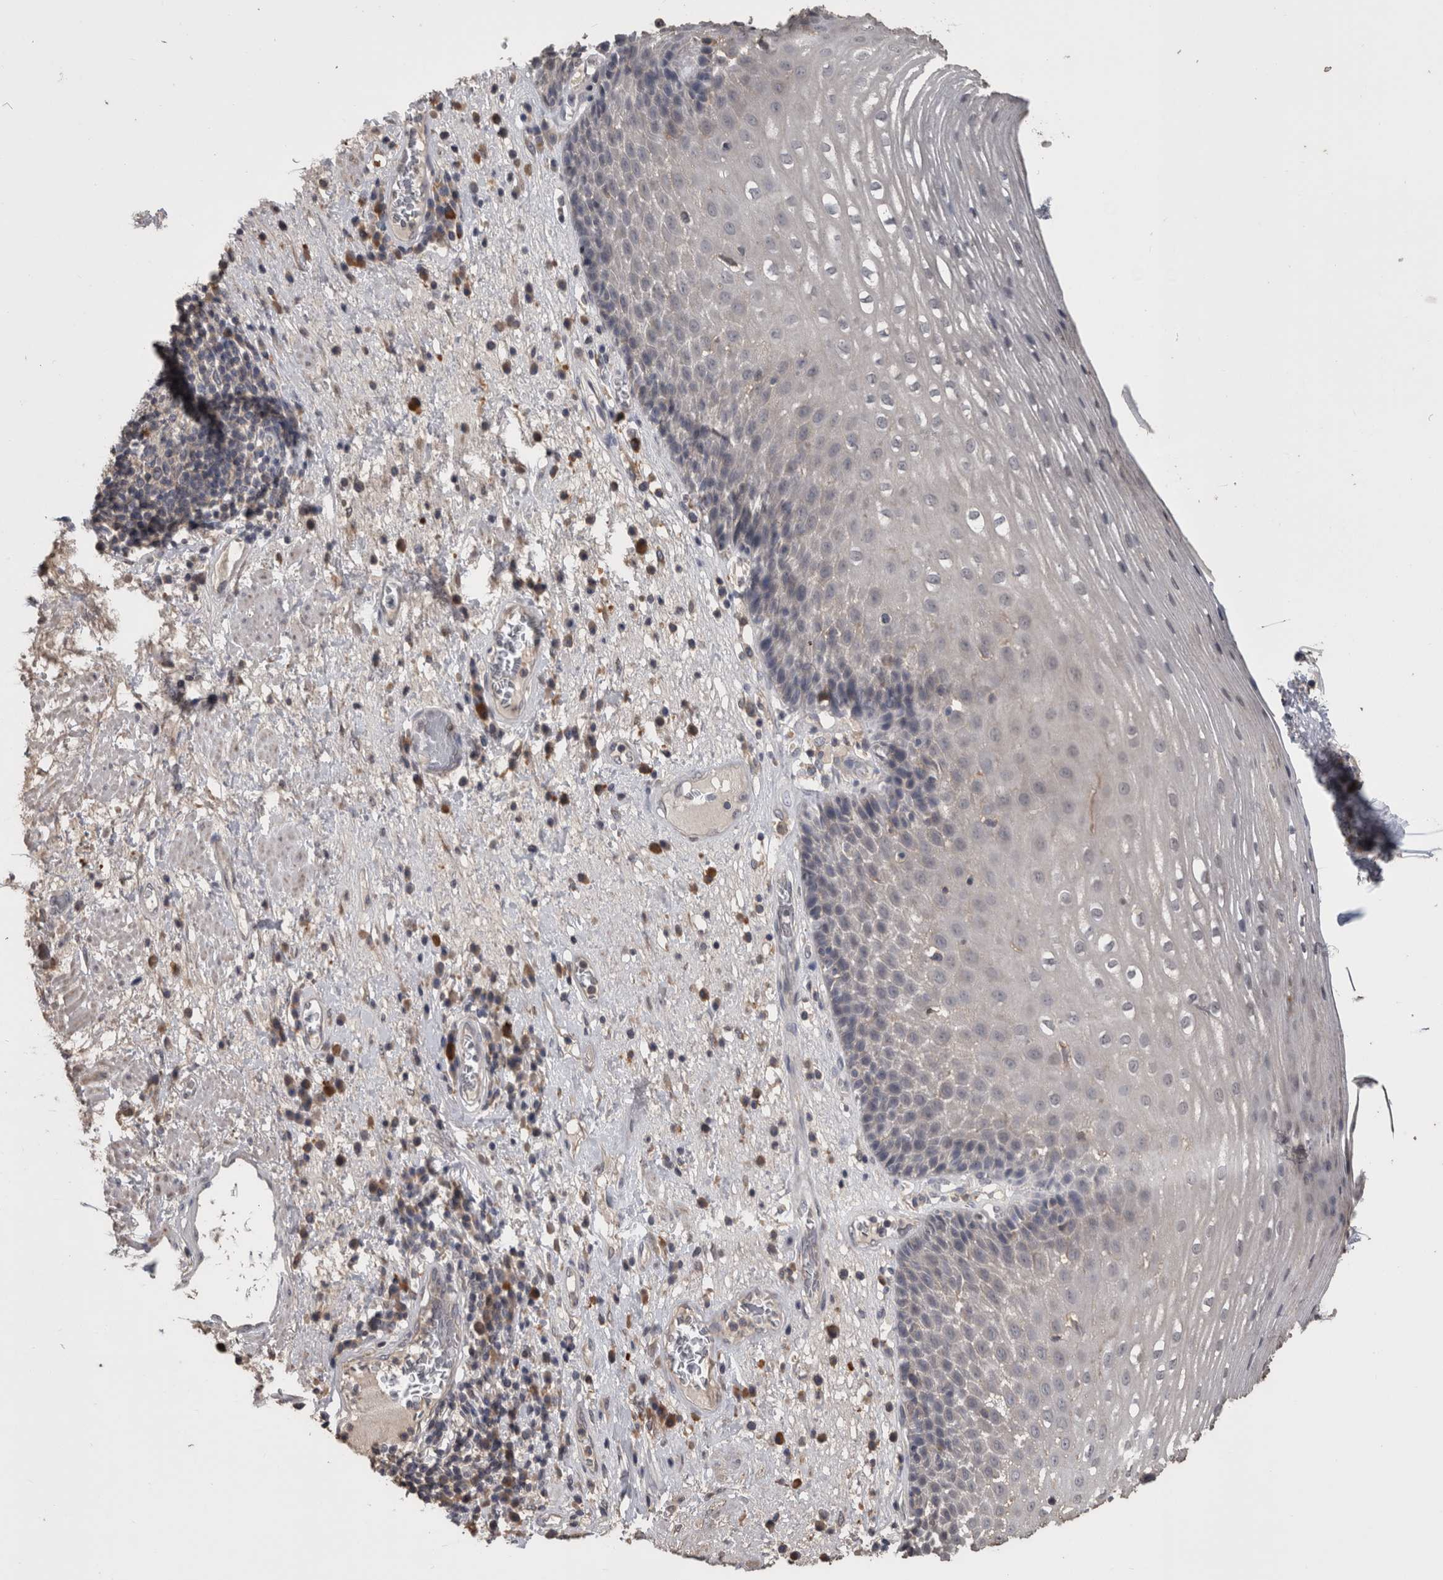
{"staining": {"intensity": "negative", "quantity": "none", "location": "none"}, "tissue": "esophagus", "cell_type": "Squamous epithelial cells", "image_type": "normal", "snomed": [{"axis": "morphology", "description": "Normal tissue, NOS"}, {"axis": "morphology", "description": "Adenocarcinoma, NOS"}, {"axis": "topography", "description": "Esophagus"}], "caption": "High power microscopy image of an IHC micrograph of unremarkable esophagus, revealing no significant positivity in squamous epithelial cells.", "gene": "ANXA13", "patient": {"sex": "male", "age": 62}}